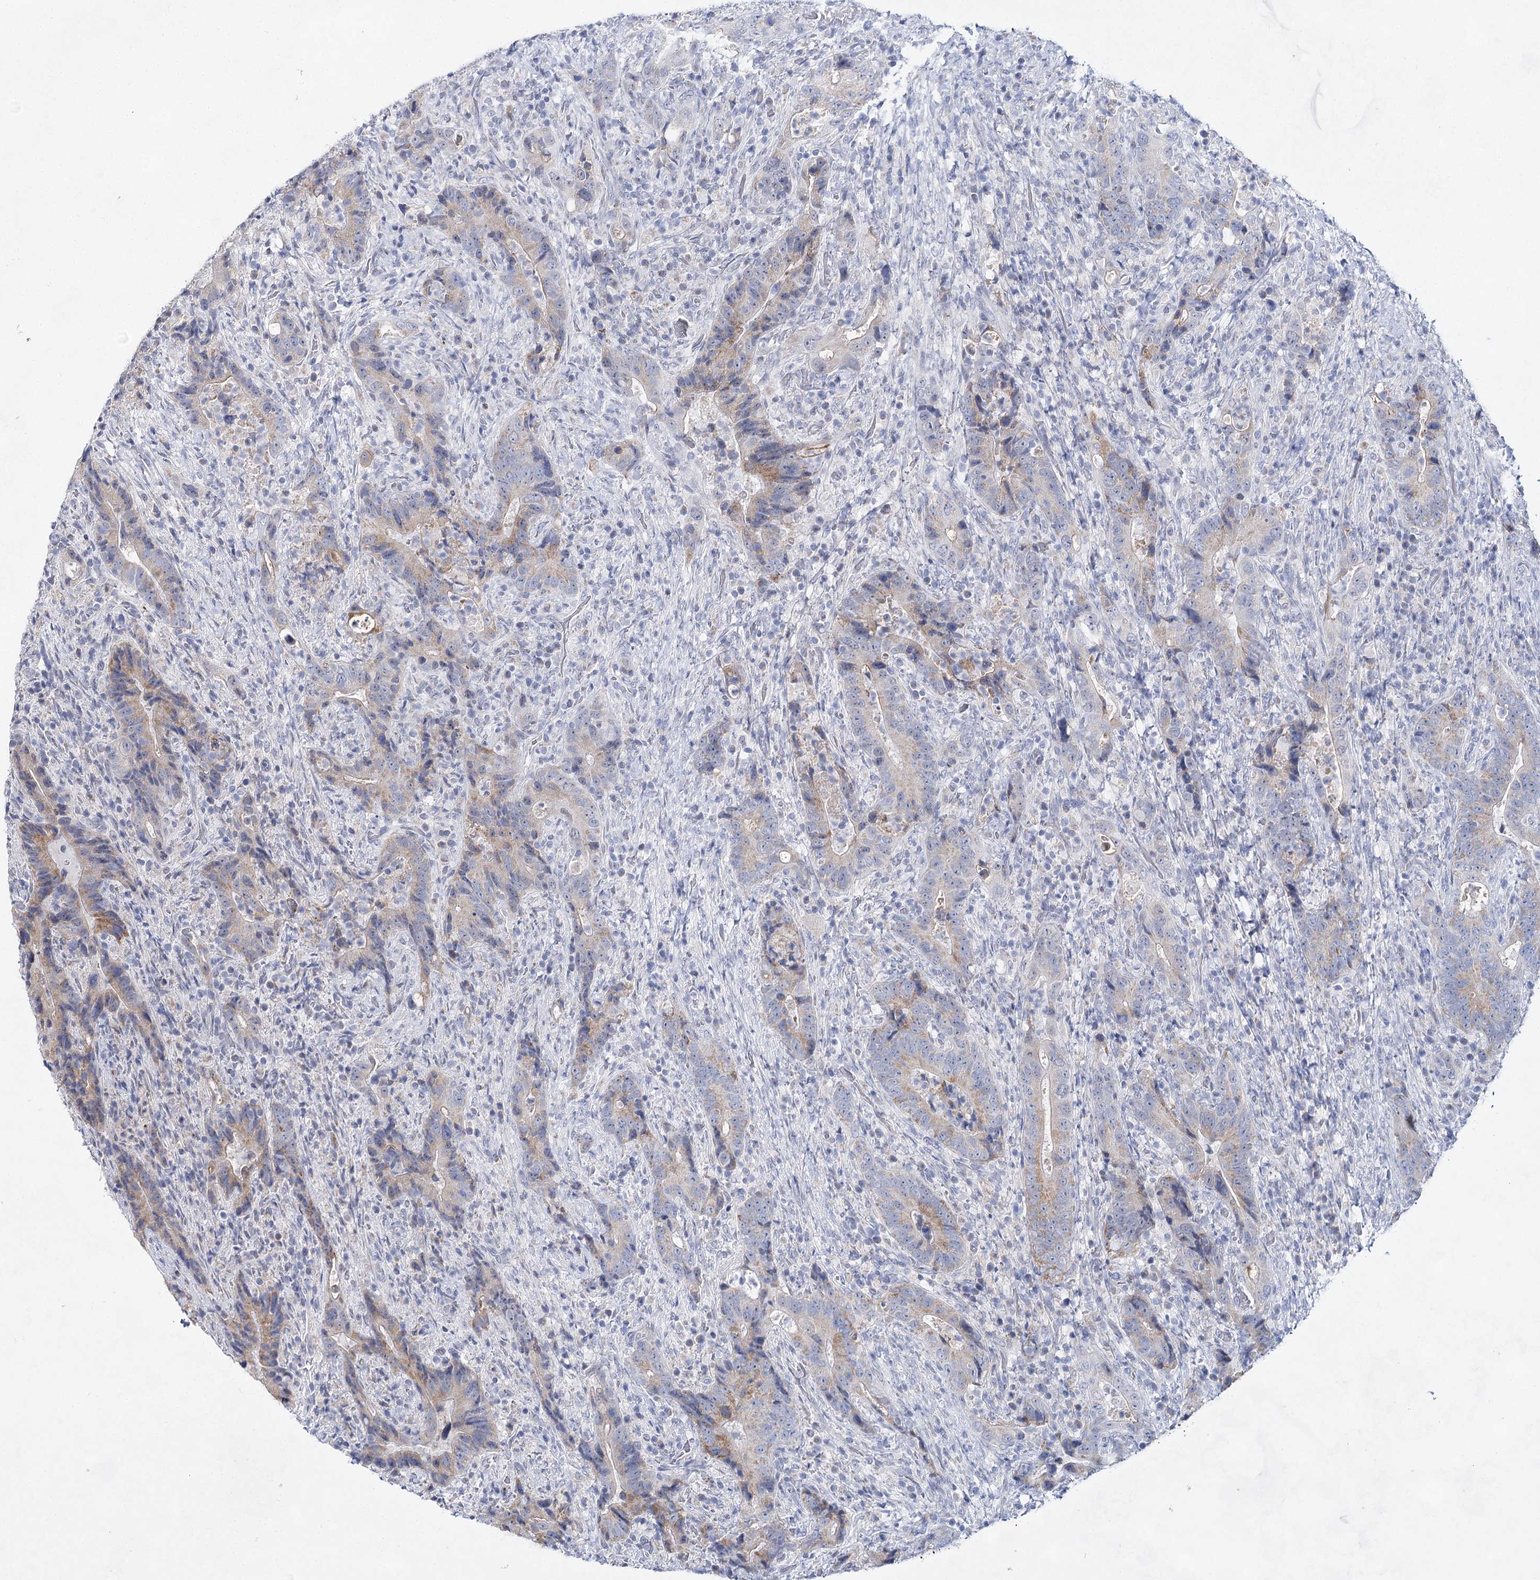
{"staining": {"intensity": "weak", "quantity": "25%-75%", "location": "cytoplasmic/membranous"}, "tissue": "colorectal cancer", "cell_type": "Tumor cells", "image_type": "cancer", "snomed": [{"axis": "morphology", "description": "Adenocarcinoma, NOS"}, {"axis": "topography", "description": "Colon"}], "caption": "Human colorectal cancer (adenocarcinoma) stained for a protein (brown) shows weak cytoplasmic/membranous positive expression in about 25%-75% of tumor cells.", "gene": "BPHL", "patient": {"sex": "female", "age": 75}}